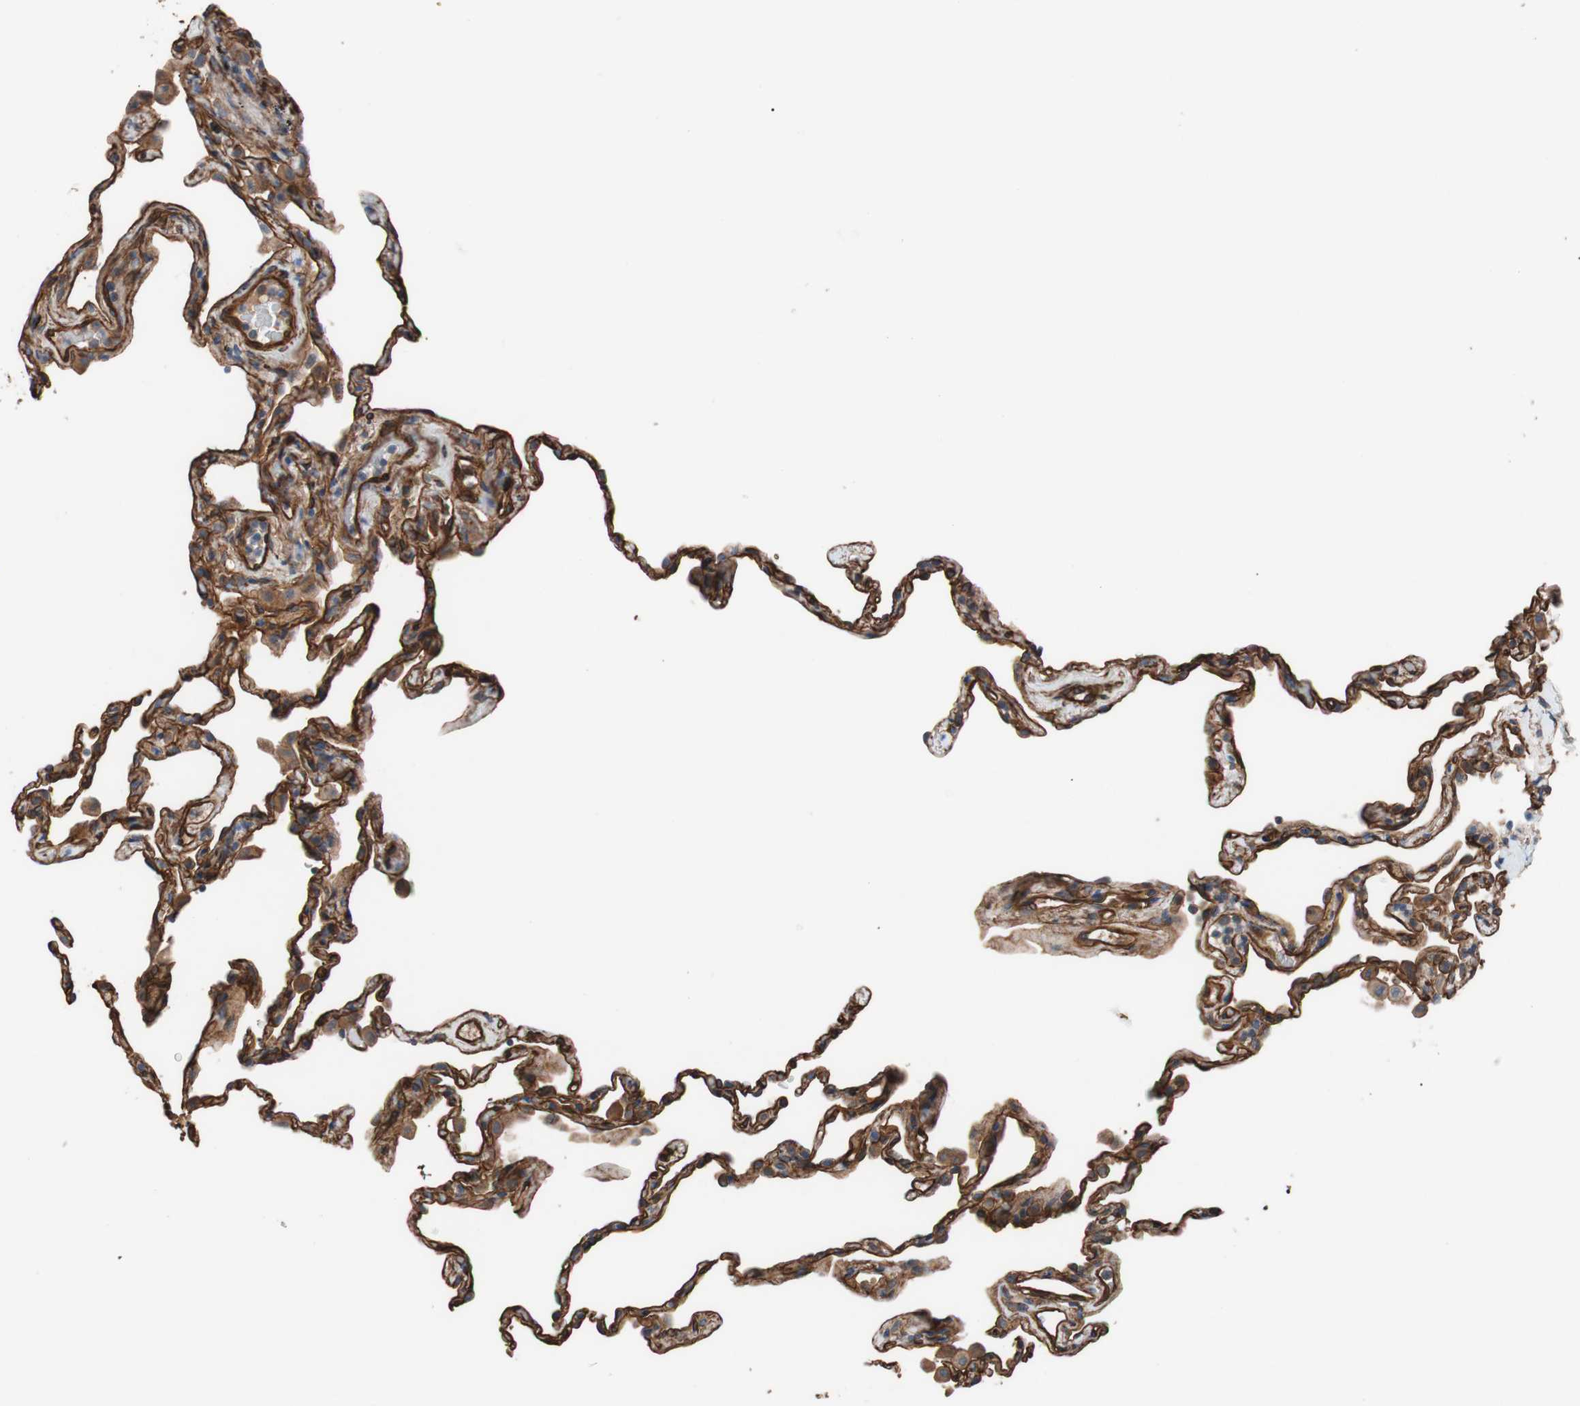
{"staining": {"intensity": "moderate", "quantity": ">75%", "location": "cytoplasmic/membranous"}, "tissue": "lung", "cell_type": "Alveolar cells", "image_type": "normal", "snomed": [{"axis": "morphology", "description": "Normal tissue, NOS"}, {"axis": "topography", "description": "Lung"}], "caption": "Protein staining by immunohistochemistry (IHC) reveals moderate cytoplasmic/membranous staining in about >75% of alveolar cells in benign lung. (Stains: DAB in brown, nuclei in blue, Microscopy: brightfield microscopy at high magnification).", "gene": "SPINT1", "patient": {"sex": "male", "age": 59}}